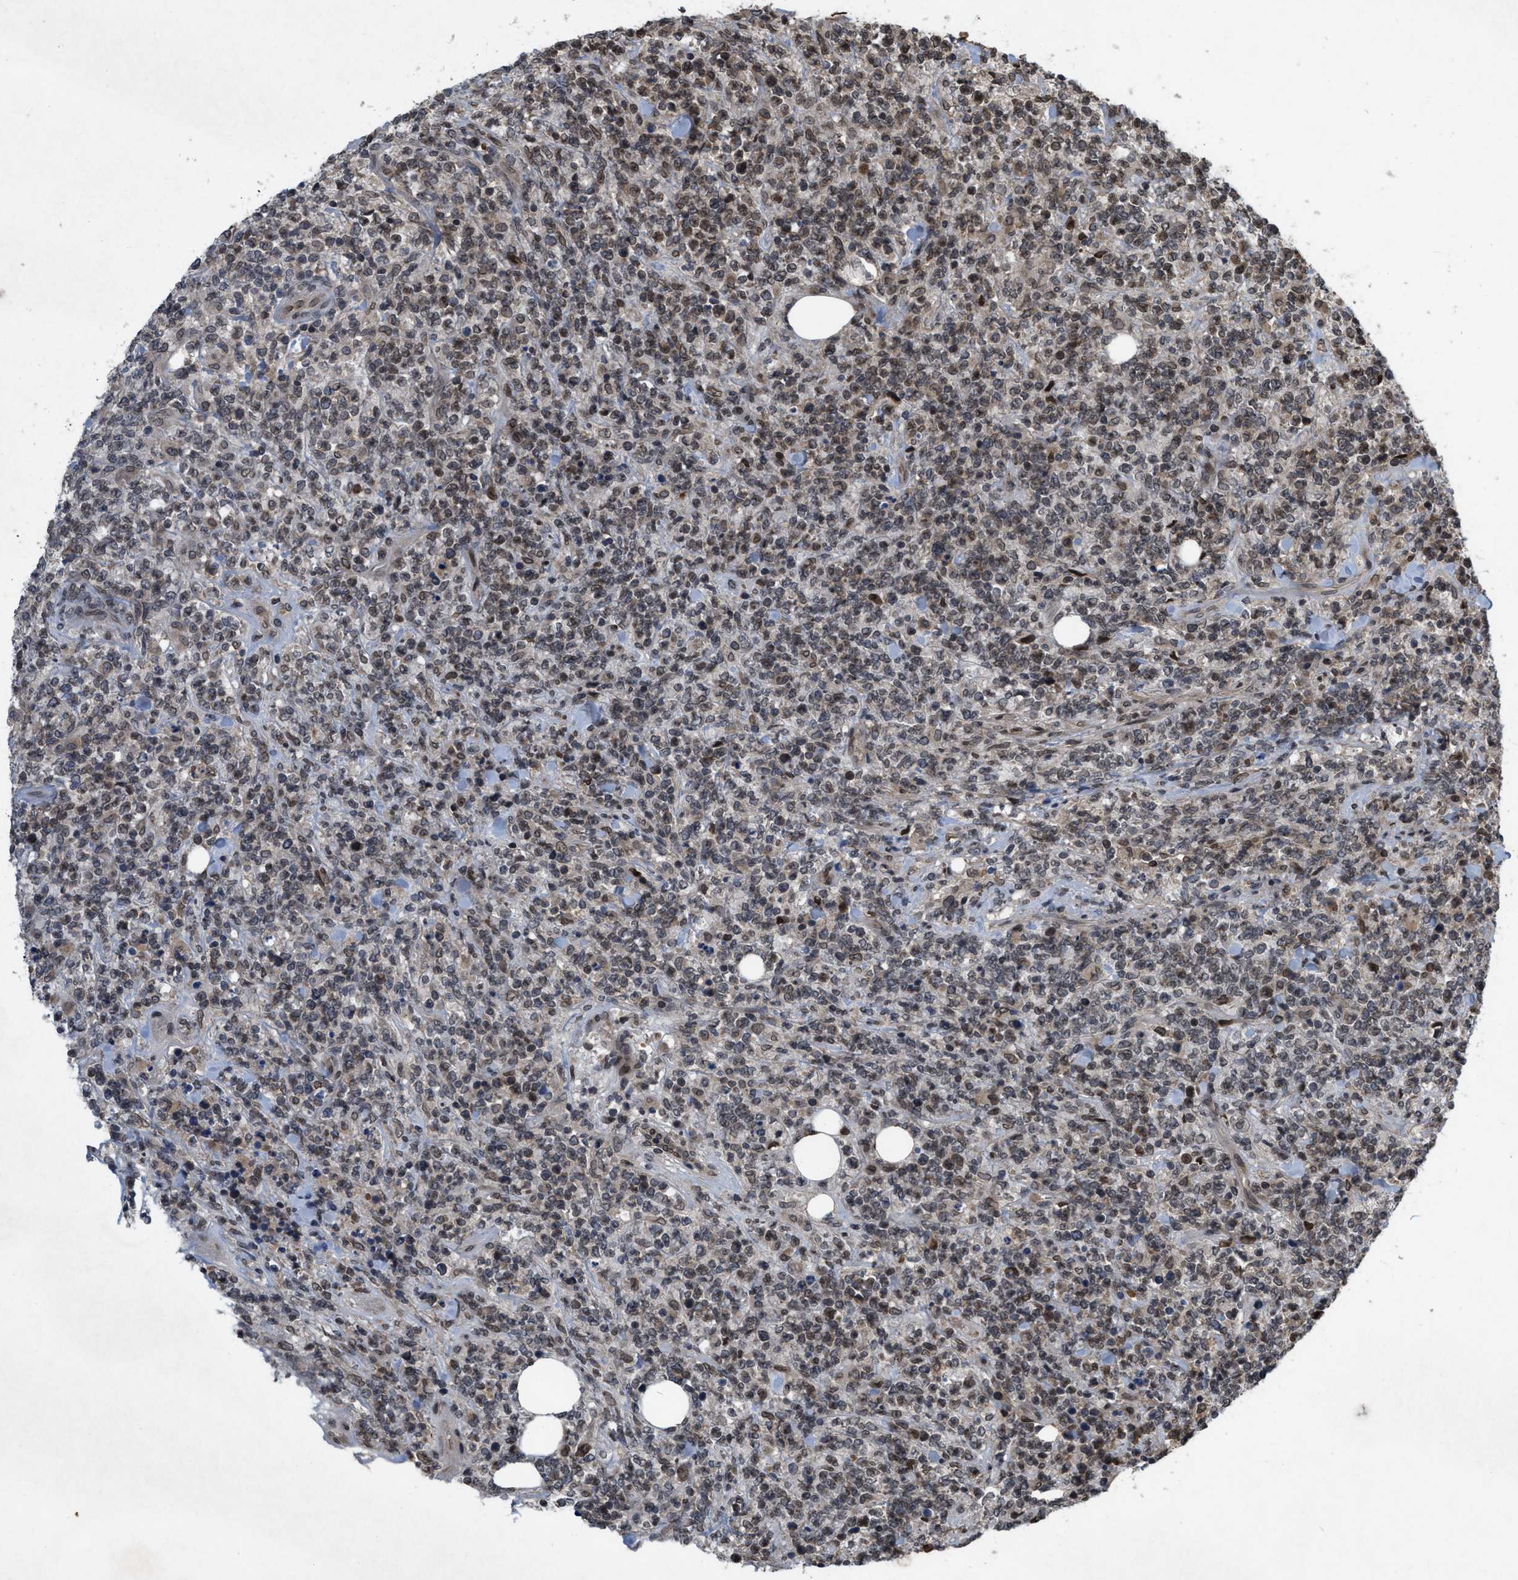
{"staining": {"intensity": "weak", "quantity": "25%-75%", "location": "nuclear"}, "tissue": "lymphoma", "cell_type": "Tumor cells", "image_type": "cancer", "snomed": [{"axis": "morphology", "description": "Malignant lymphoma, non-Hodgkin's type, High grade"}, {"axis": "topography", "description": "Soft tissue"}], "caption": "Malignant lymphoma, non-Hodgkin's type (high-grade) tissue reveals weak nuclear staining in about 25%-75% of tumor cells, visualized by immunohistochemistry.", "gene": "CRY1", "patient": {"sex": "male", "age": 18}}